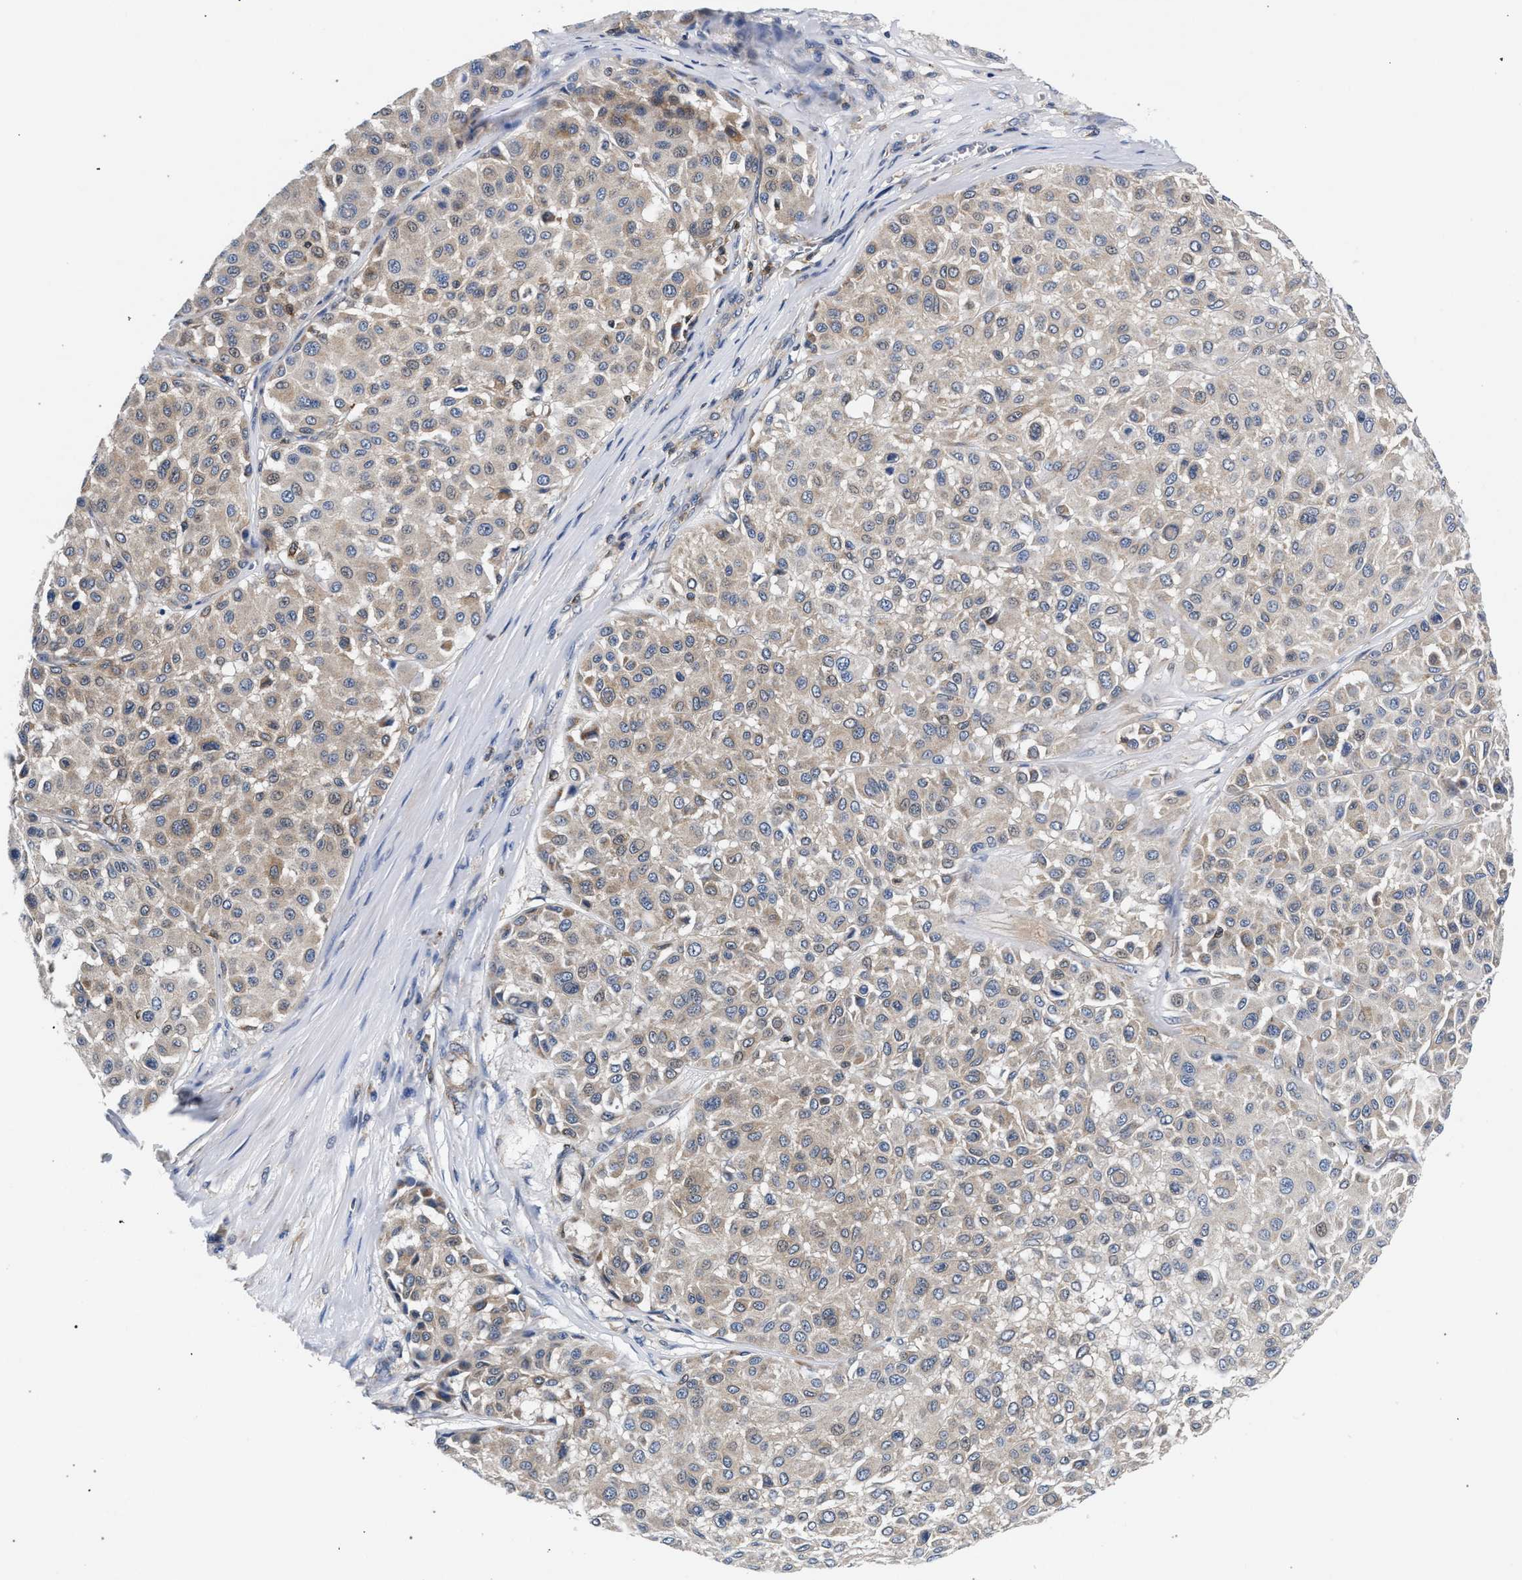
{"staining": {"intensity": "weak", "quantity": "<25%", "location": "cytoplasmic/membranous"}, "tissue": "melanoma", "cell_type": "Tumor cells", "image_type": "cancer", "snomed": [{"axis": "morphology", "description": "Malignant melanoma, Metastatic site"}, {"axis": "topography", "description": "Soft tissue"}], "caption": "Melanoma stained for a protein using IHC exhibits no staining tumor cells.", "gene": "LASP1", "patient": {"sex": "male", "age": 41}}